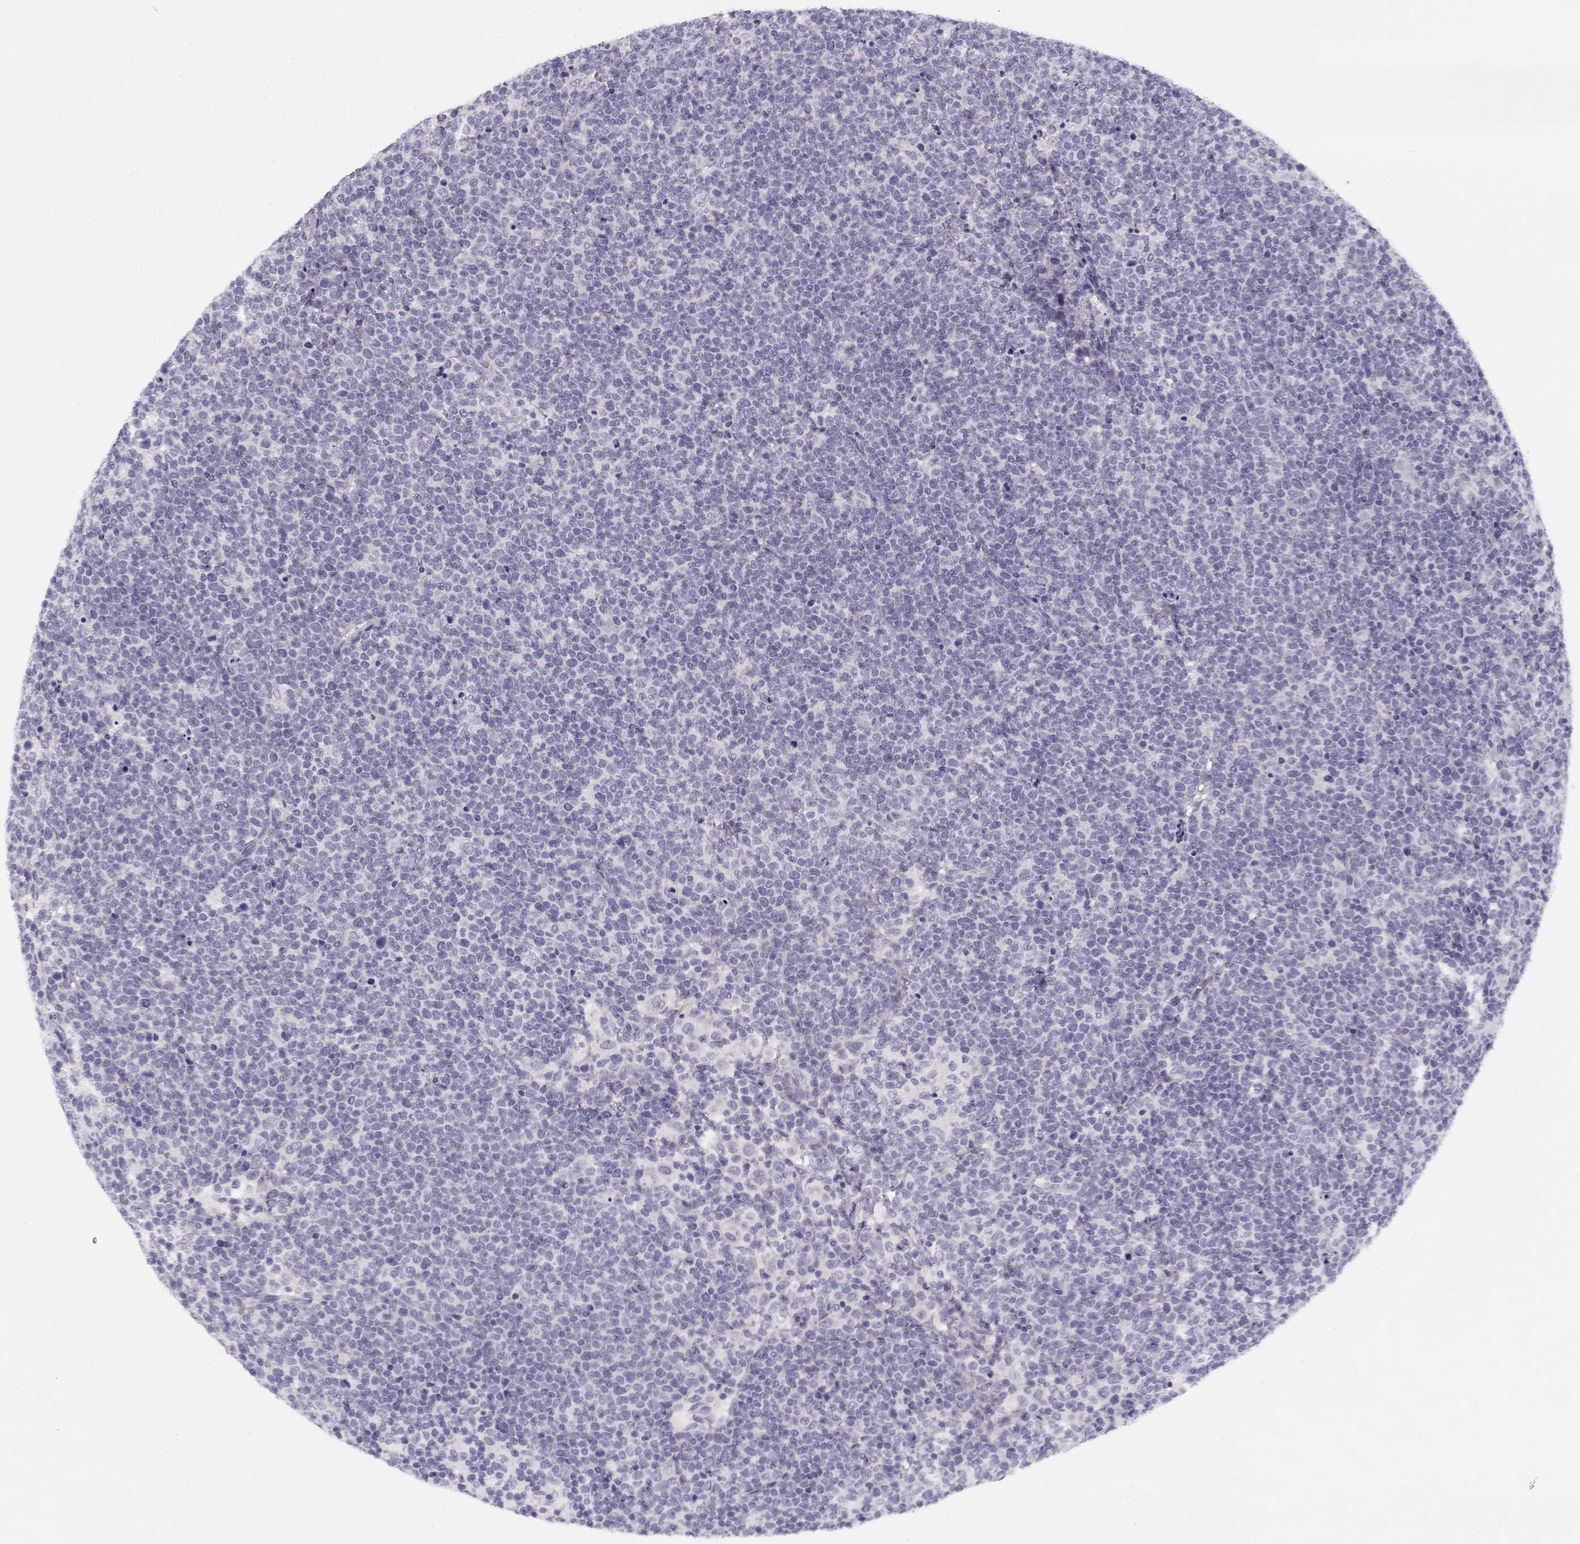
{"staining": {"intensity": "negative", "quantity": "none", "location": "none"}, "tissue": "lymphoma", "cell_type": "Tumor cells", "image_type": "cancer", "snomed": [{"axis": "morphology", "description": "Malignant lymphoma, non-Hodgkin's type, High grade"}, {"axis": "topography", "description": "Lymph node"}], "caption": "DAB (3,3'-diaminobenzidine) immunohistochemical staining of lymphoma displays no significant expression in tumor cells.", "gene": "CREB3L3", "patient": {"sex": "male", "age": 61}}